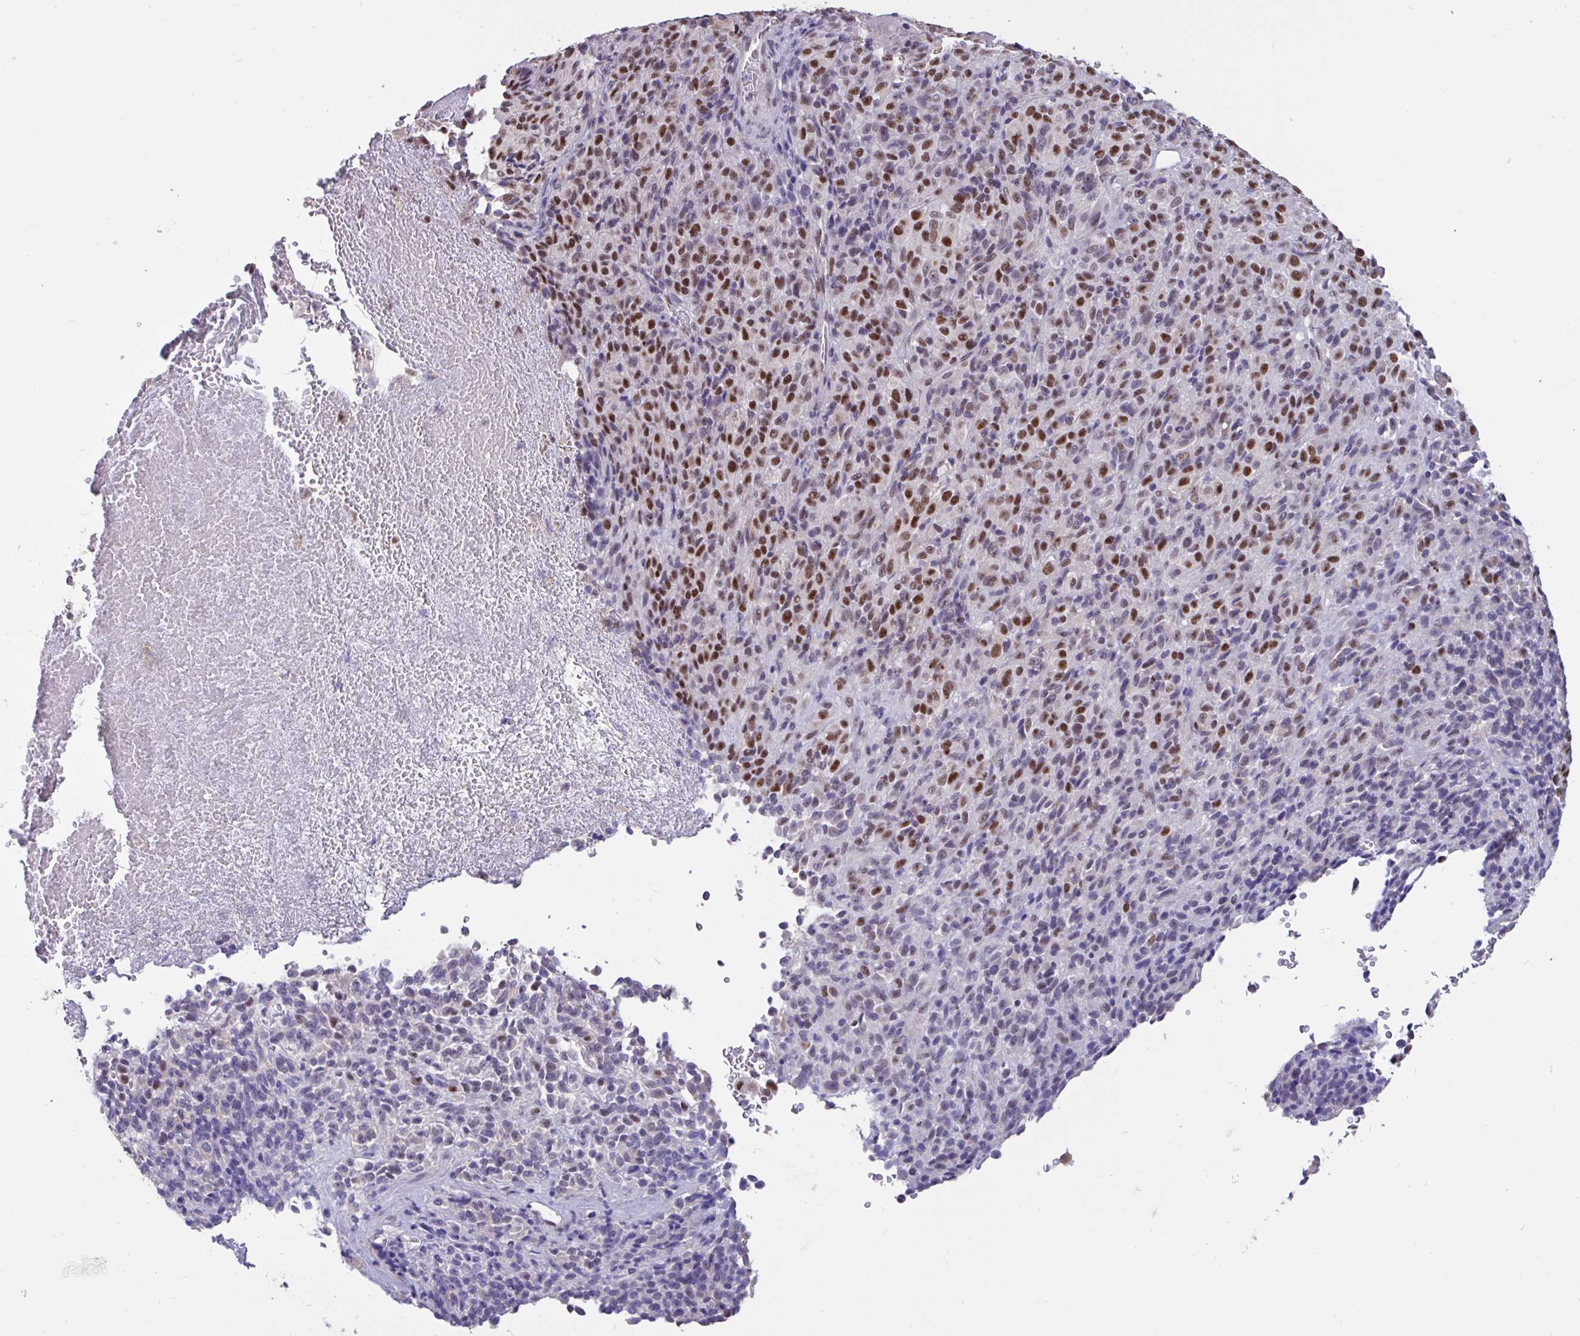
{"staining": {"intensity": "moderate", "quantity": "25%-75%", "location": "nuclear"}, "tissue": "melanoma", "cell_type": "Tumor cells", "image_type": "cancer", "snomed": [{"axis": "morphology", "description": "Malignant melanoma, Metastatic site"}, {"axis": "topography", "description": "Brain"}], "caption": "Tumor cells display medium levels of moderate nuclear positivity in approximately 25%-75% of cells in human malignant melanoma (metastatic site).", "gene": "DDX39A", "patient": {"sex": "female", "age": 56}}